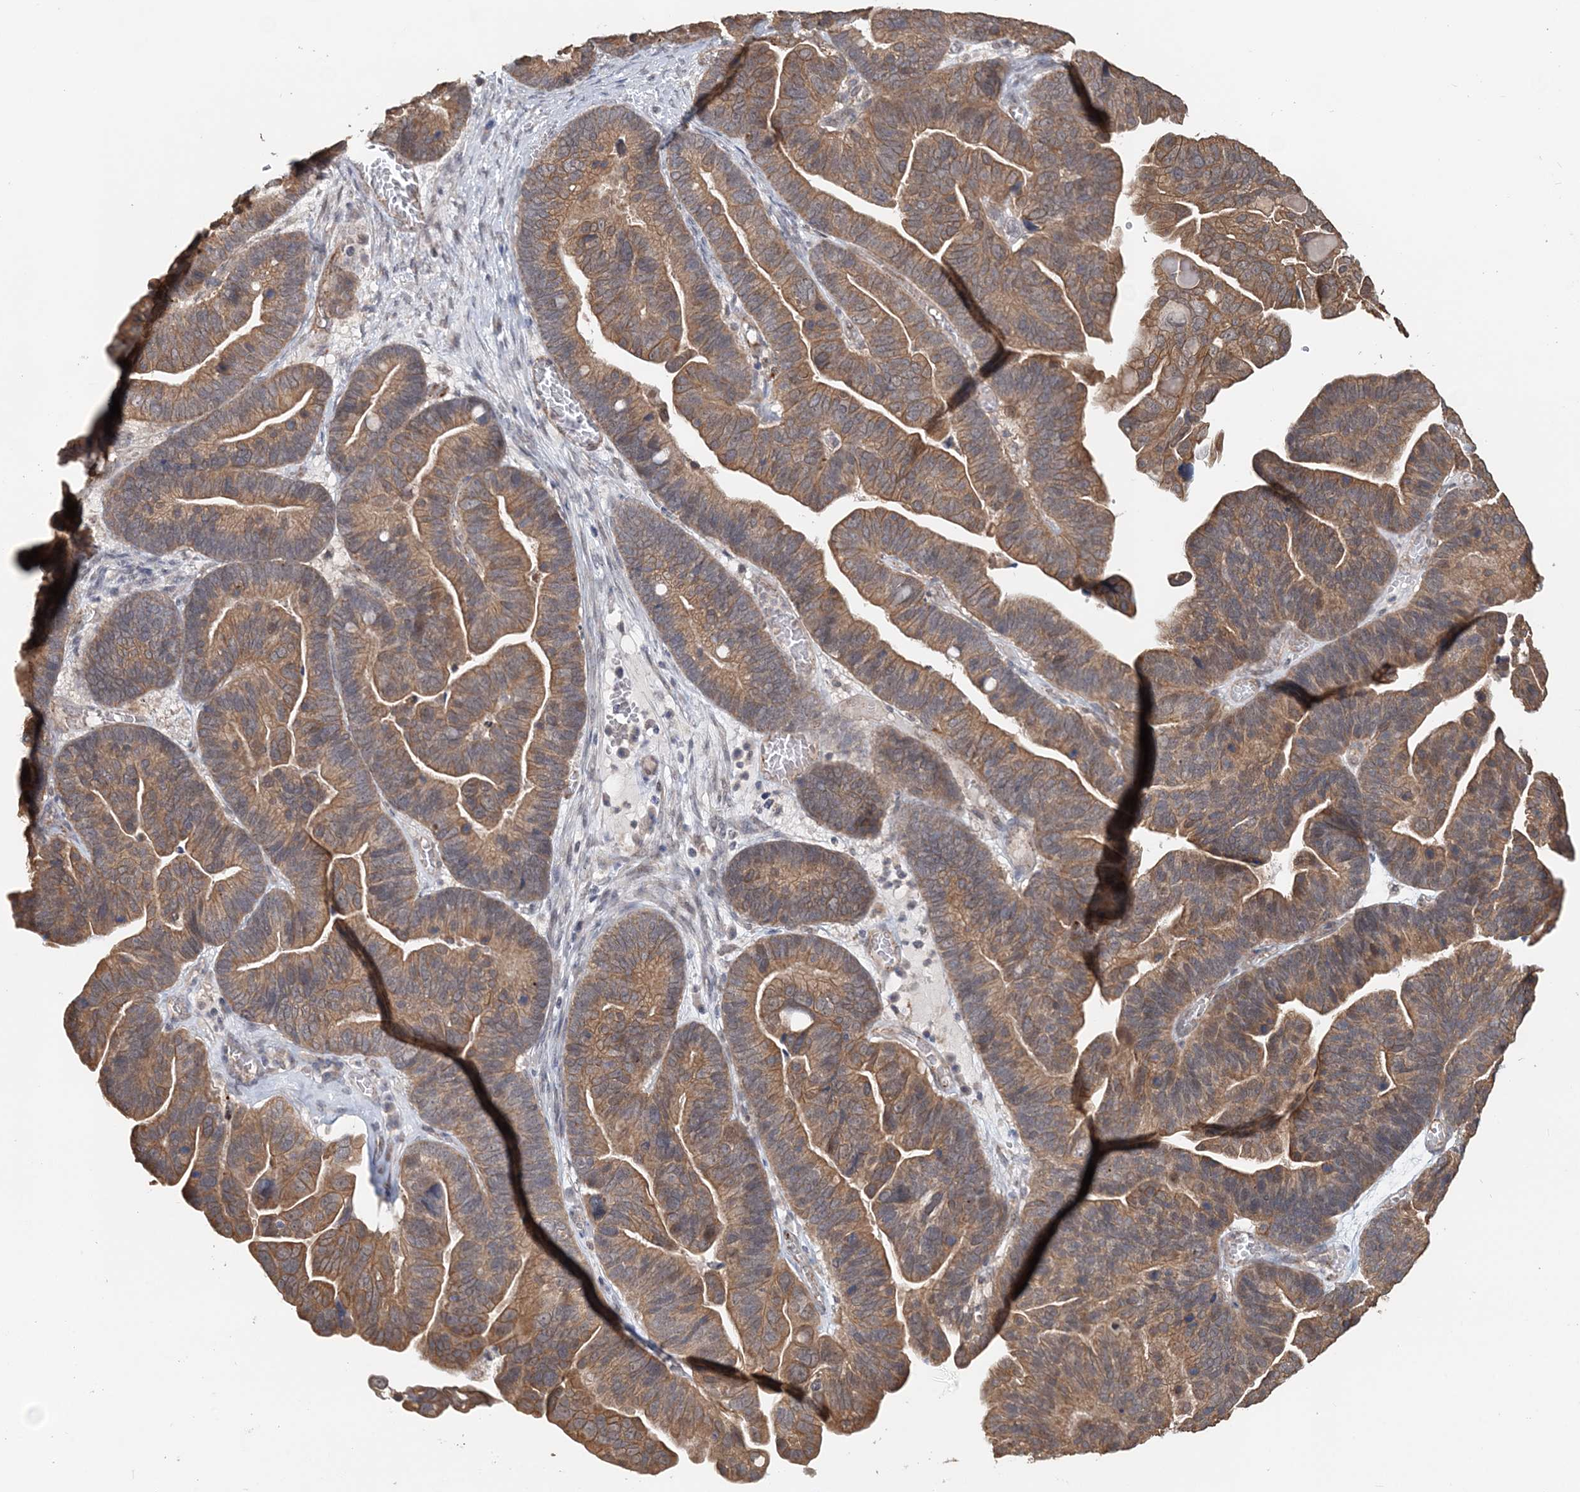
{"staining": {"intensity": "moderate", "quantity": ">75%", "location": "cytoplasmic/membranous"}, "tissue": "ovarian cancer", "cell_type": "Tumor cells", "image_type": "cancer", "snomed": [{"axis": "morphology", "description": "Cystadenocarcinoma, serous, NOS"}, {"axis": "topography", "description": "Ovary"}], "caption": "Human ovarian cancer (serous cystadenocarcinoma) stained with a protein marker demonstrates moderate staining in tumor cells.", "gene": "FBXO38", "patient": {"sex": "female", "age": 56}}